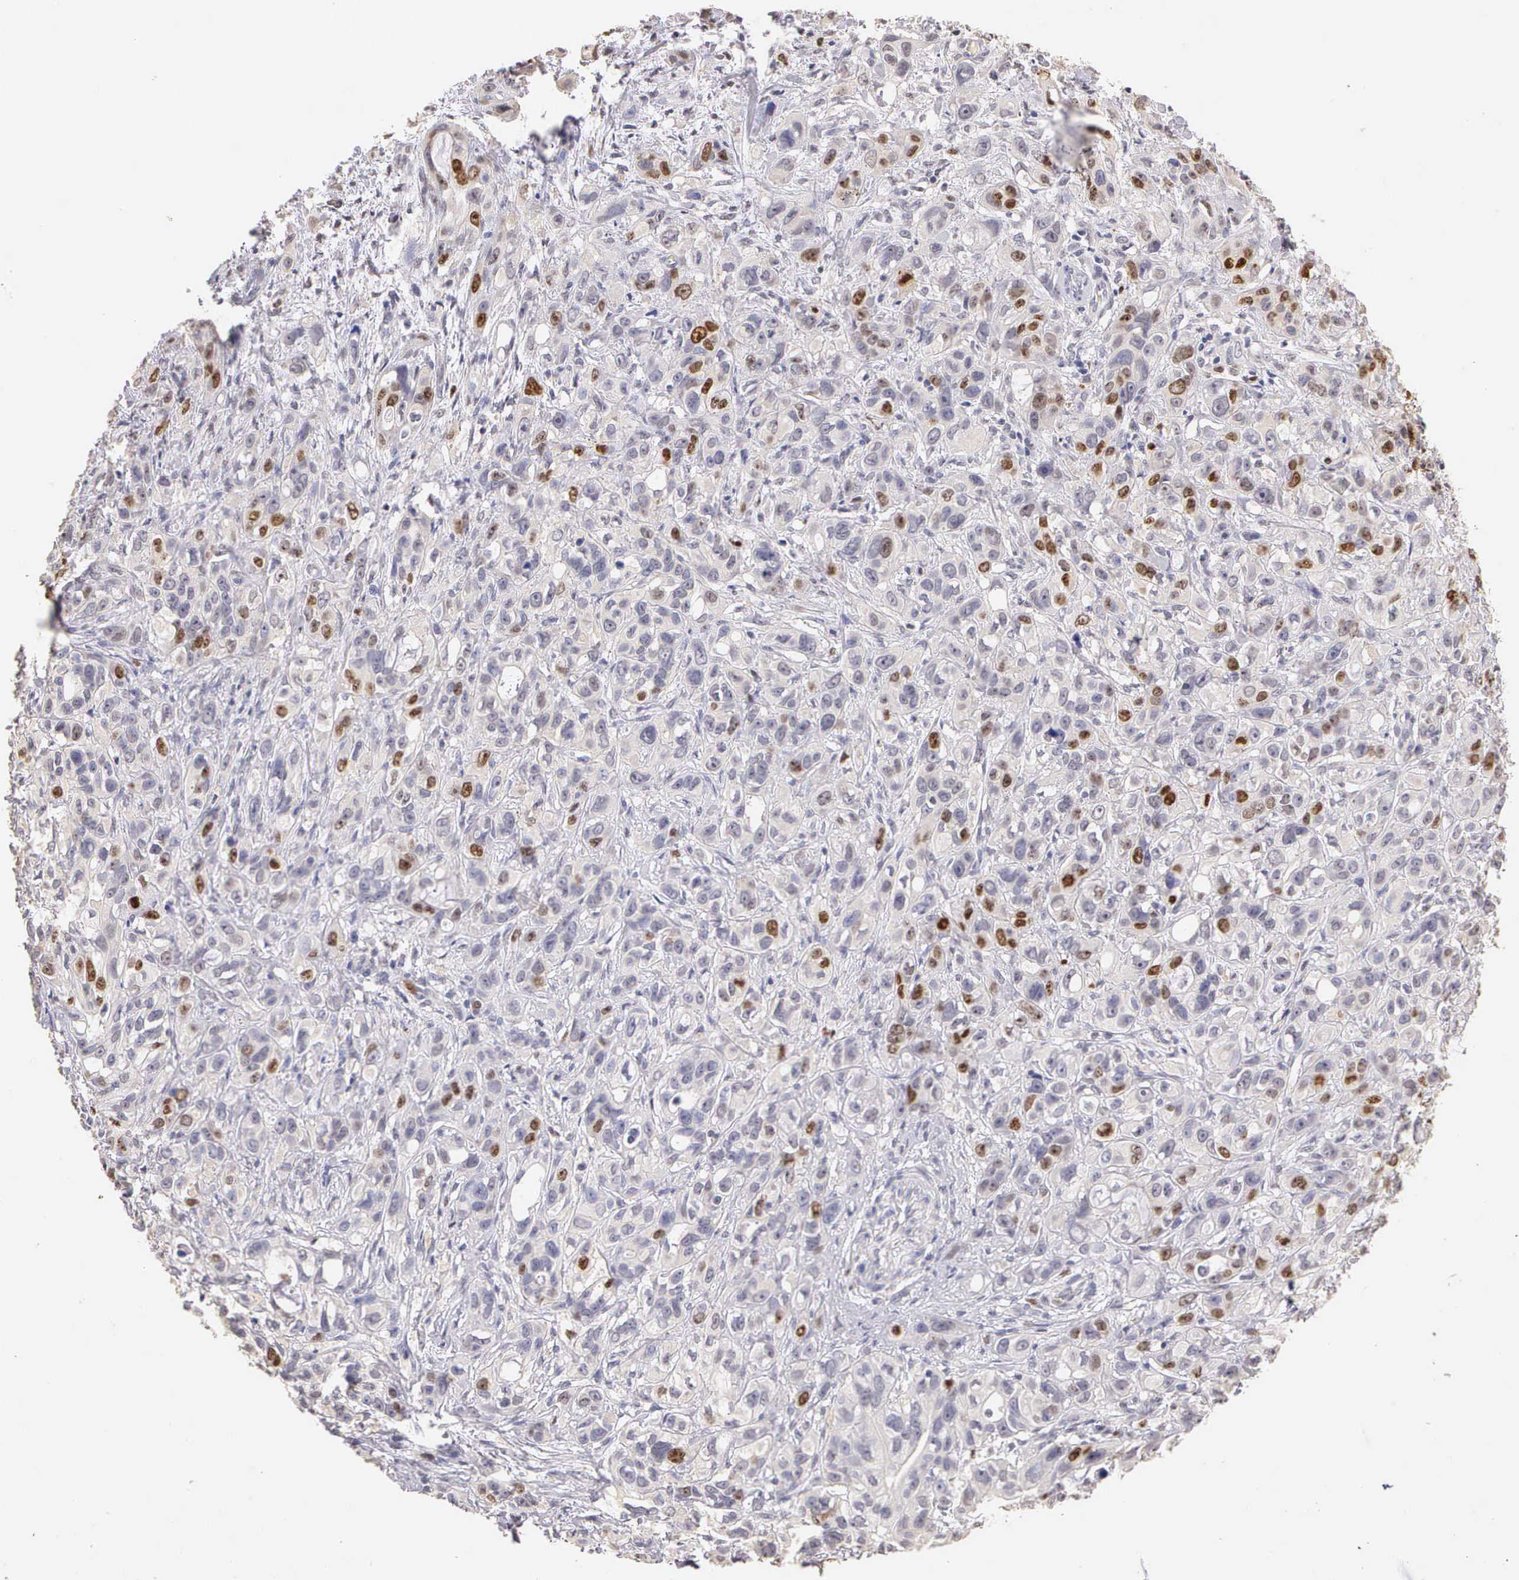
{"staining": {"intensity": "moderate", "quantity": "25%-75%", "location": "nuclear"}, "tissue": "stomach cancer", "cell_type": "Tumor cells", "image_type": "cancer", "snomed": [{"axis": "morphology", "description": "Adenocarcinoma, NOS"}, {"axis": "topography", "description": "Stomach, upper"}], "caption": "An immunohistochemistry (IHC) micrograph of tumor tissue is shown. Protein staining in brown highlights moderate nuclear positivity in stomach adenocarcinoma within tumor cells.", "gene": "MKI67", "patient": {"sex": "male", "age": 47}}